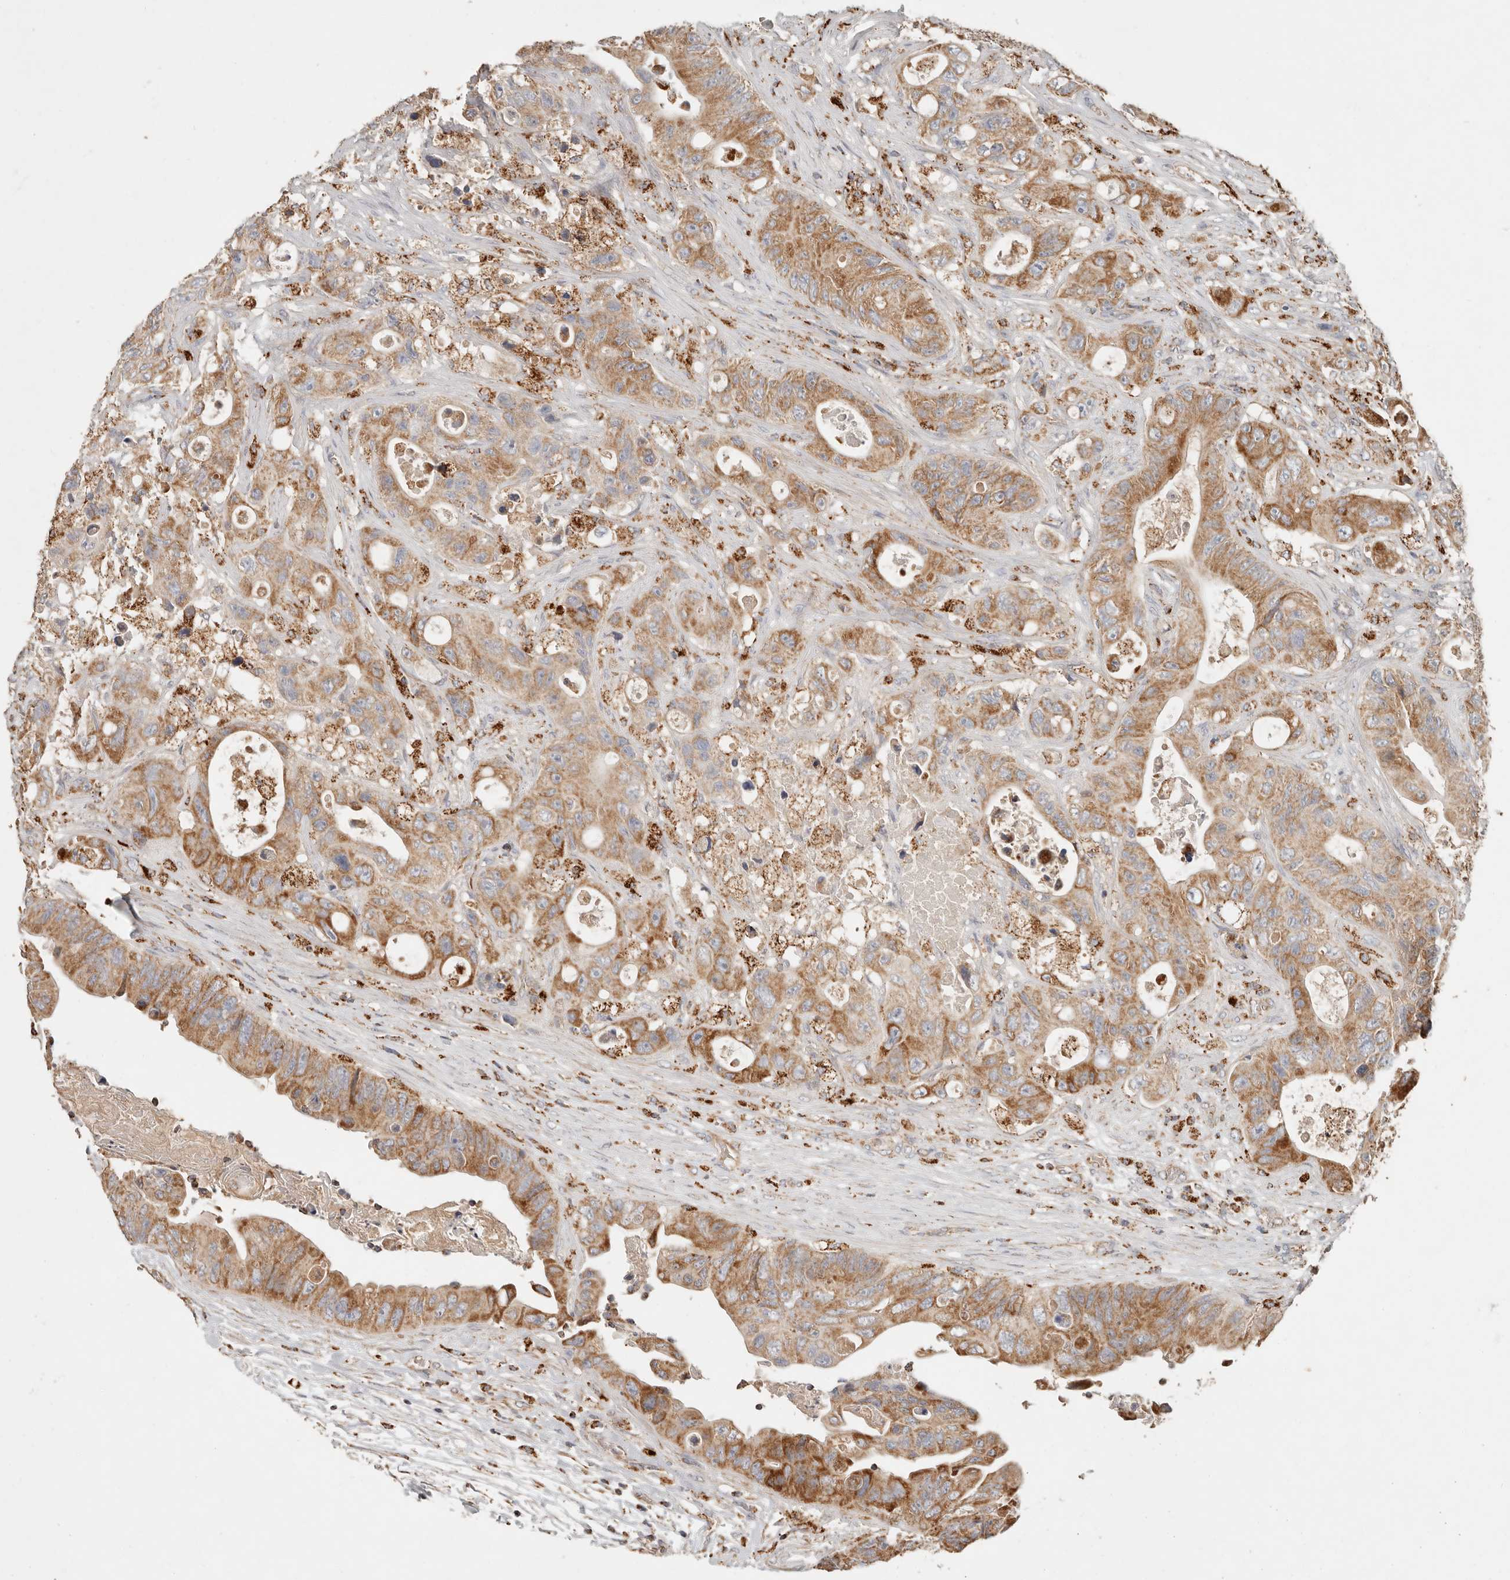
{"staining": {"intensity": "strong", "quantity": ">75%", "location": "cytoplasmic/membranous"}, "tissue": "colorectal cancer", "cell_type": "Tumor cells", "image_type": "cancer", "snomed": [{"axis": "morphology", "description": "Adenocarcinoma, NOS"}, {"axis": "topography", "description": "Colon"}], "caption": "This photomicrograph demonstrates immunohistochemistry (IHC) staining of human colorectal cancer, with high strong cytoplasmic/membranous staining in approximately >75% of tumor cells.", "gene": "ARHGEF10L", "patient": {"sex": "female", "age": 46}}